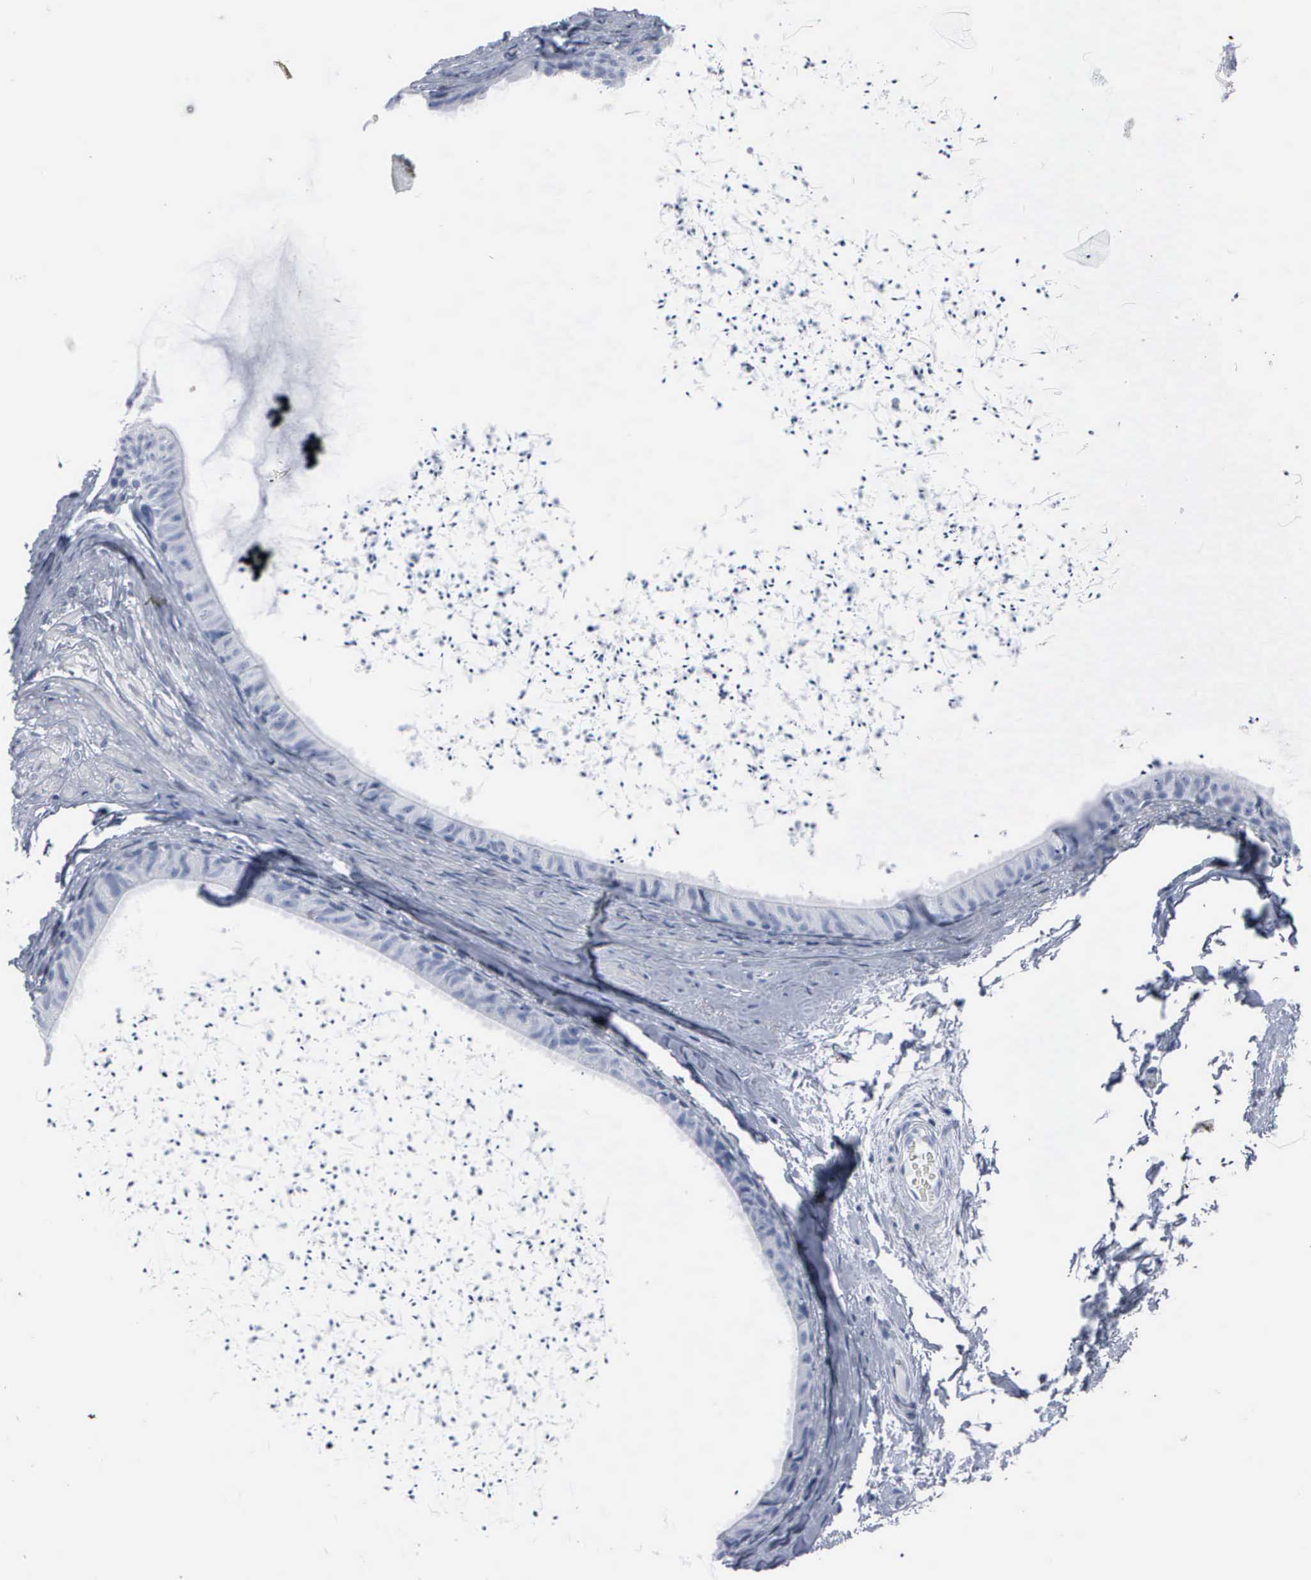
{"staining": {"intensity": "negative", "quantity": "none", "location": "none"}, "tissue": "epididymis", "cell_type": "Glandular cells", "image_type": "normal", "snomed": [{"axis": "morphology", "description": "Normal tissue, NOS"}, {"axis": "topography", "description": "Epididymis"}], "caption": "The immunohistochemistry (IHC) photomicrograph has no significant staining in glandular cells of epididymis. The staining is performed using DAB (3,3'-diaminobenzidine) brown chromogen with nuclei counter-stained in using hematoxylin.", "gene": "DMD", "patient": {"sex": "male", "age": 77}}